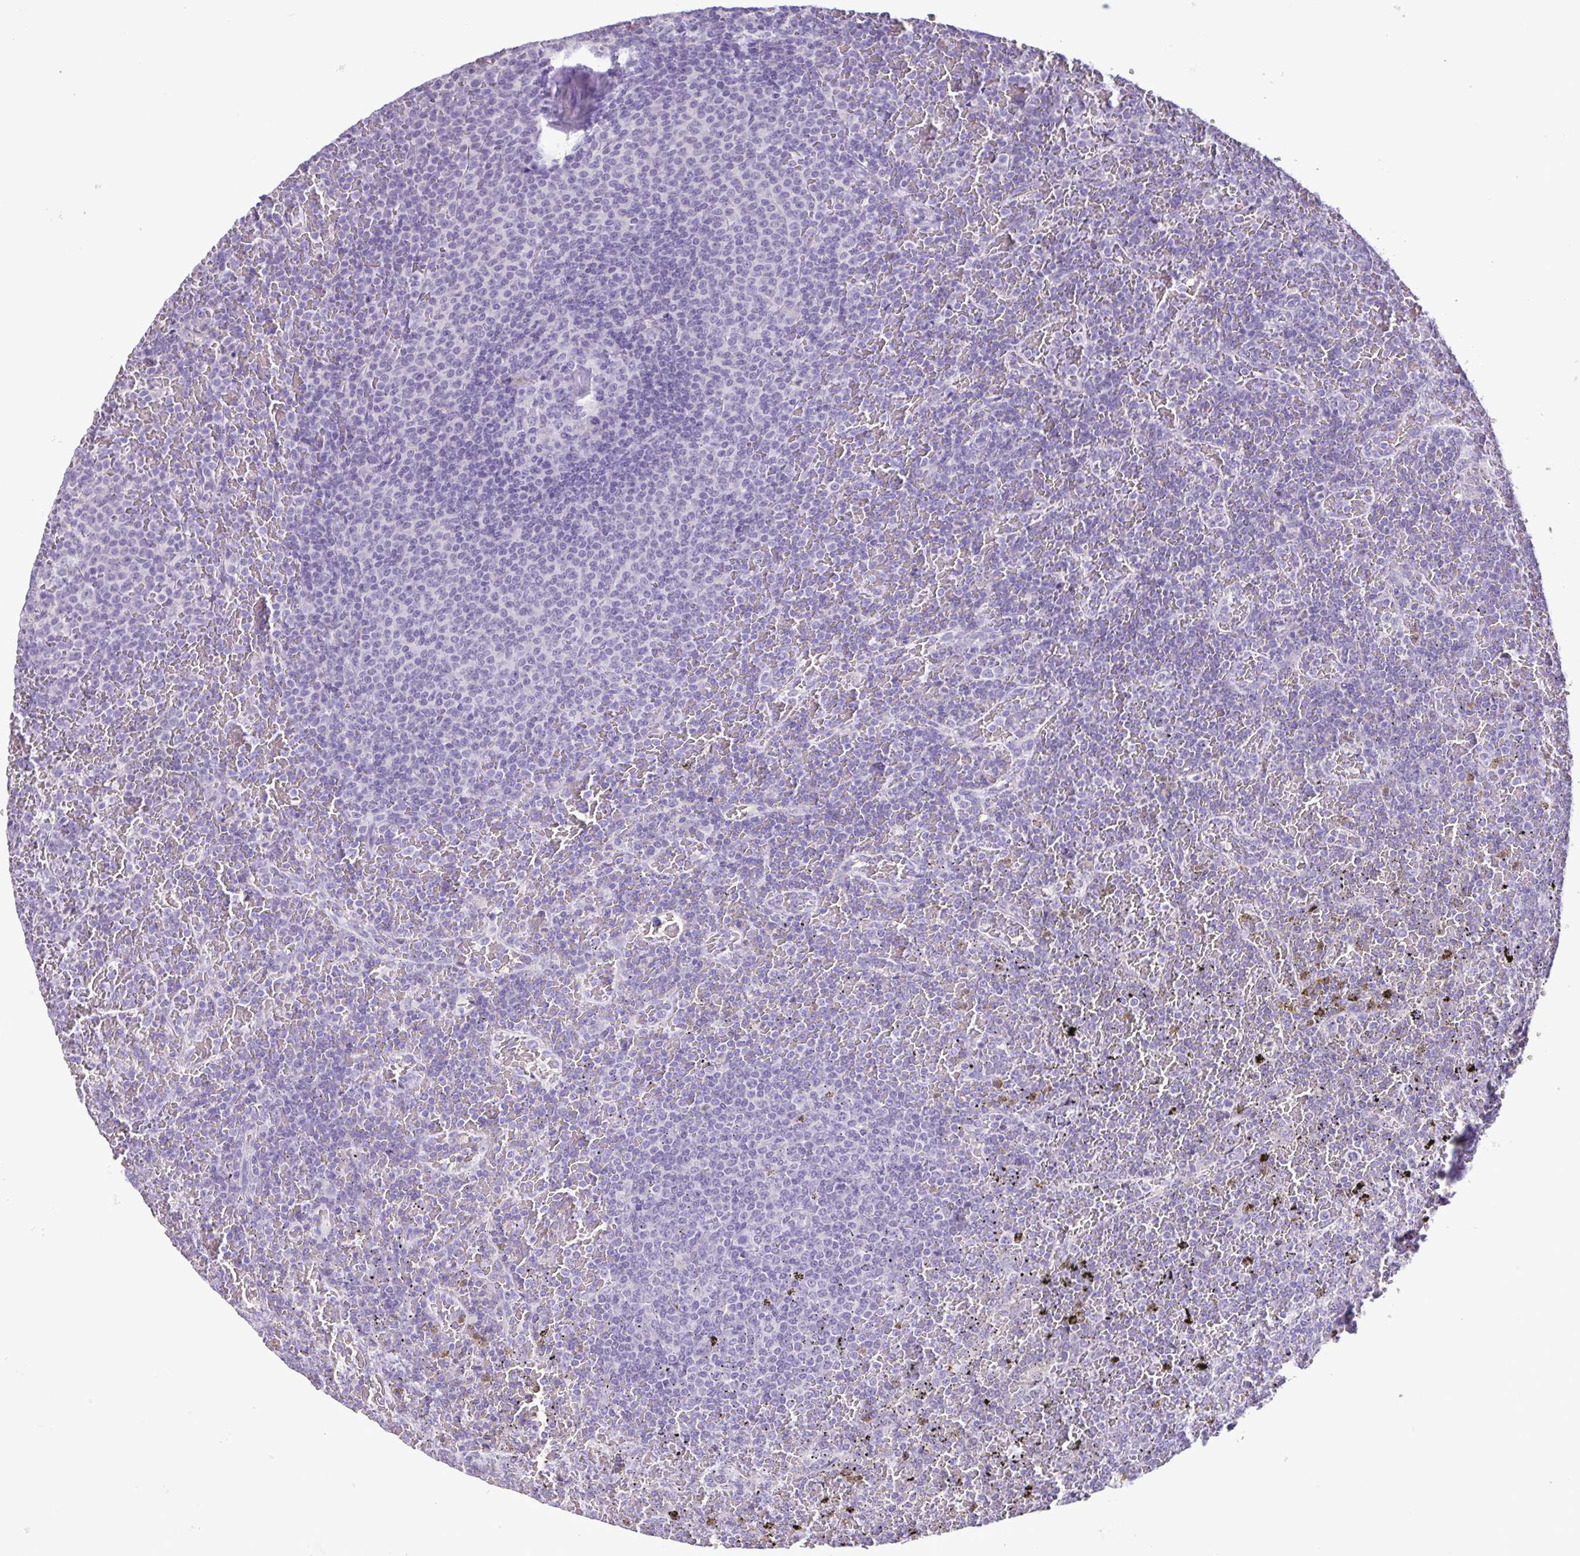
{"staining": {"intensity": "negative", "quantity": "none", "location": "none"}, "tissue": "lymphoma", "cell_type": "Tumor cells", "image_type": "cancer", "snomed": [{"axis": "morphology", "description": "Malignant lymphoma, non-Hodgkin's type, Low grade"}, {"axis": "topography", "description": "Spleen"}], "caption": "Immunohistochemical staining of lymphoma displays no significant staining in tumor cells.", "gene": "CBY2", "patient": {"sex": "female", "age": 77}}